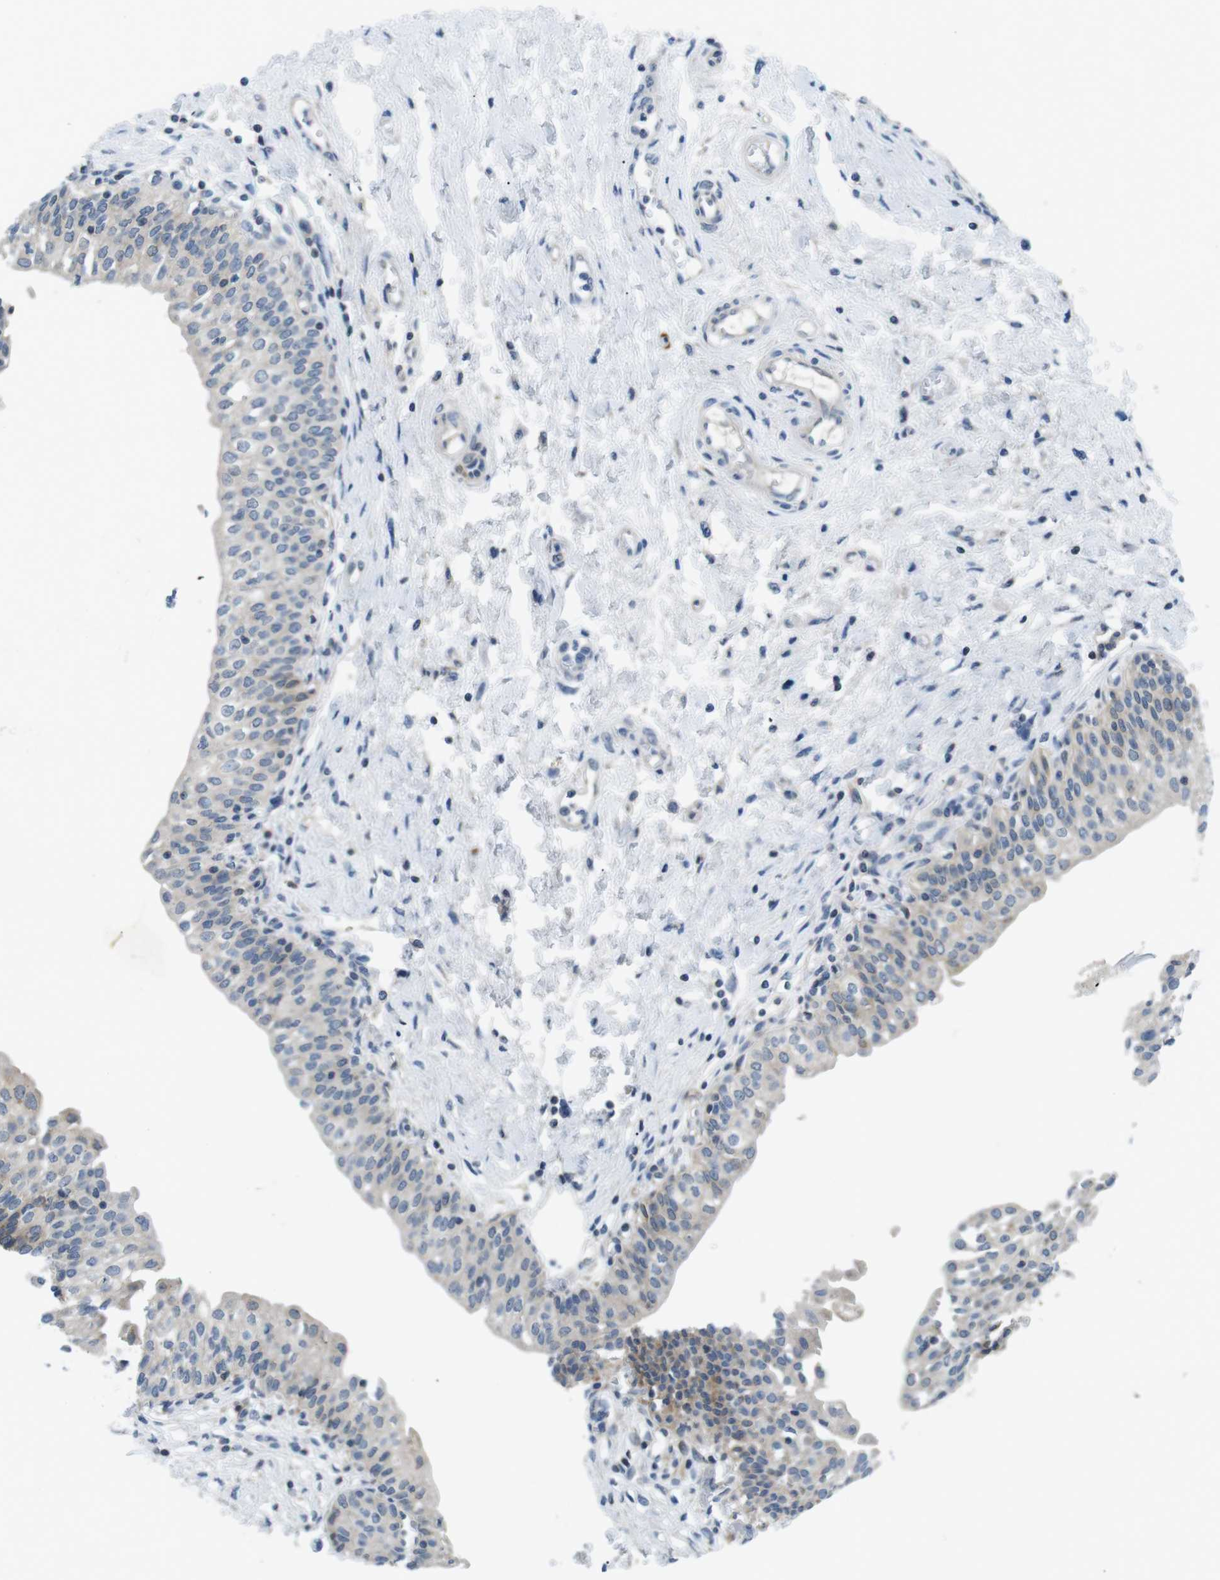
{"staining": {"intensity": "moderate", "quantity": "<25%", "location": "cytoplasmic/membranous"}, "tissue": "urinary bladder", "cell_type": "Urothelial cells", "image_type": "normal", "snomed": [{"axis": "morphology", "description": "Normal tissue, NOS"}, {"axis": "topography", "description": "Urinary bladder"}], "caption": "Immunohistochemistry micrograph of benign urinary bladder: human urinary bladder stained using immunohistochemistry (IHC) exhibits low levels of moderate protein expression localized specifically in the cytoplasmic/membranous of urothelial cells, appearing as a cytoplasmic/membranous brown color.", "gene": "PHLDA1", "patient": {"sex": "male", "age": 55}}